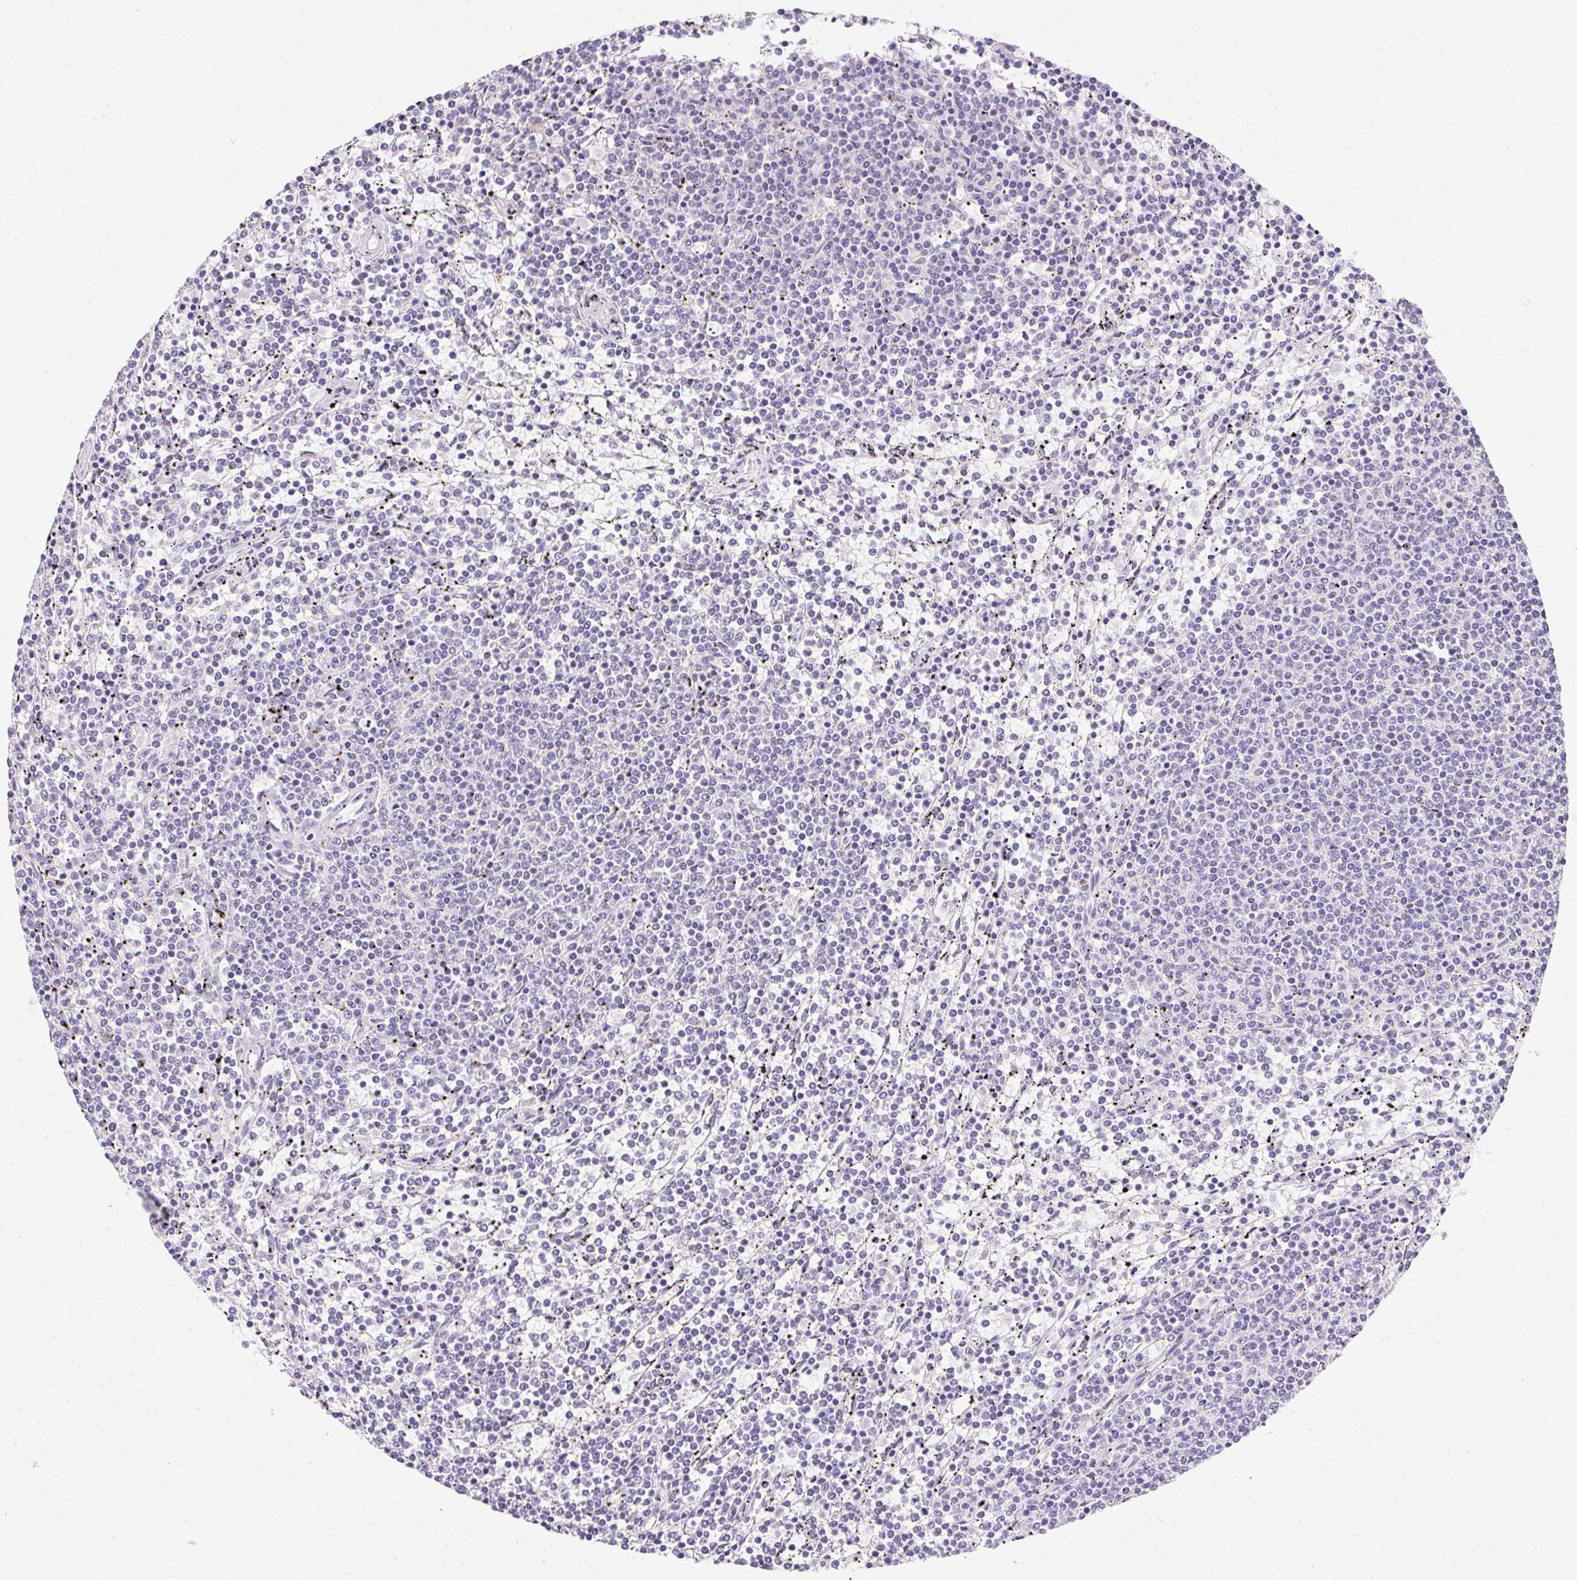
{"staining": {"intensity": "negative", "quantity": "none", "location": "none"}, "tissue": "lymphoma", "cell_type": "Tumor cells", "image_type": "cancer", "snomed": [{"axis": "morphology", "description": "Malignant lymphoma, non-Hodgkin's type, Low grade"}, {"axis": "topography", "description": "Spleen"}], "caption": "Human malignant lymphoma, non-Hodgkin's type (low-grade) stained for a protein using immunohistochemistry (IHC) exhibits no expression in tumor cells.", "gene": "MORC1", "patient": {"sex": "female", "age": 50}}